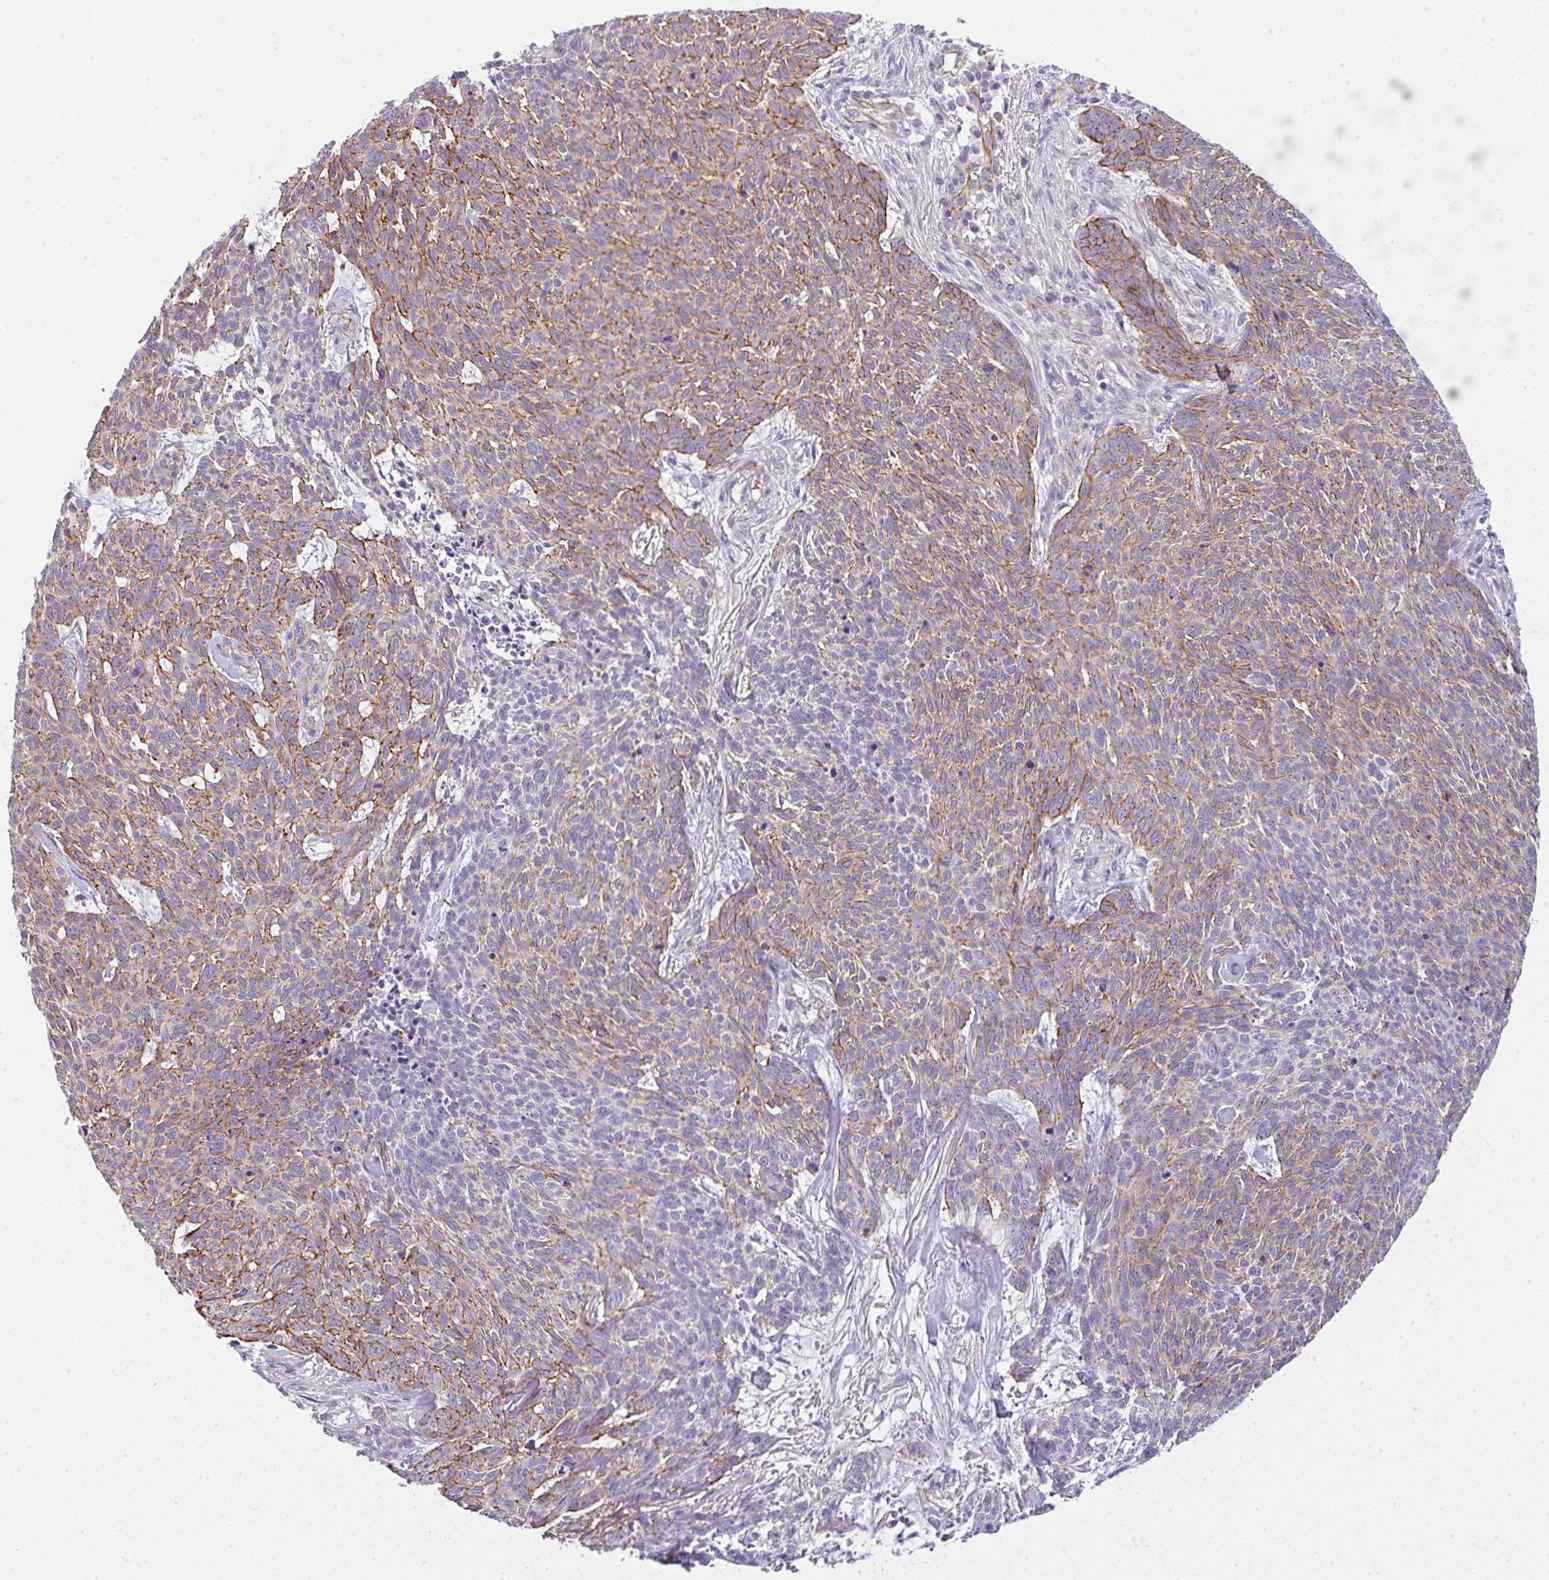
{"staining": {"intensity": "moderate", "quantity": ">75%", "location": "cytoplasmic/membranous"}, "tissue": "skin cancer", "cell_type": "Tumor cells", "image_type": "cancer", "snomed": [{"axis": "morphology", "description": "Basal cell carcinoma"}, {"axis": "topography", "description": "Skin"}], "caption": "A brown stain shows moderate cytoplasmic/membranous staining of a protein in basal cell carcinoma (skin) tumor cells. (Brightfield microscopy of DAB IHC at high magnification).", "gene": "LPAR4", "patient": {"sex": "female", "age": 93}}